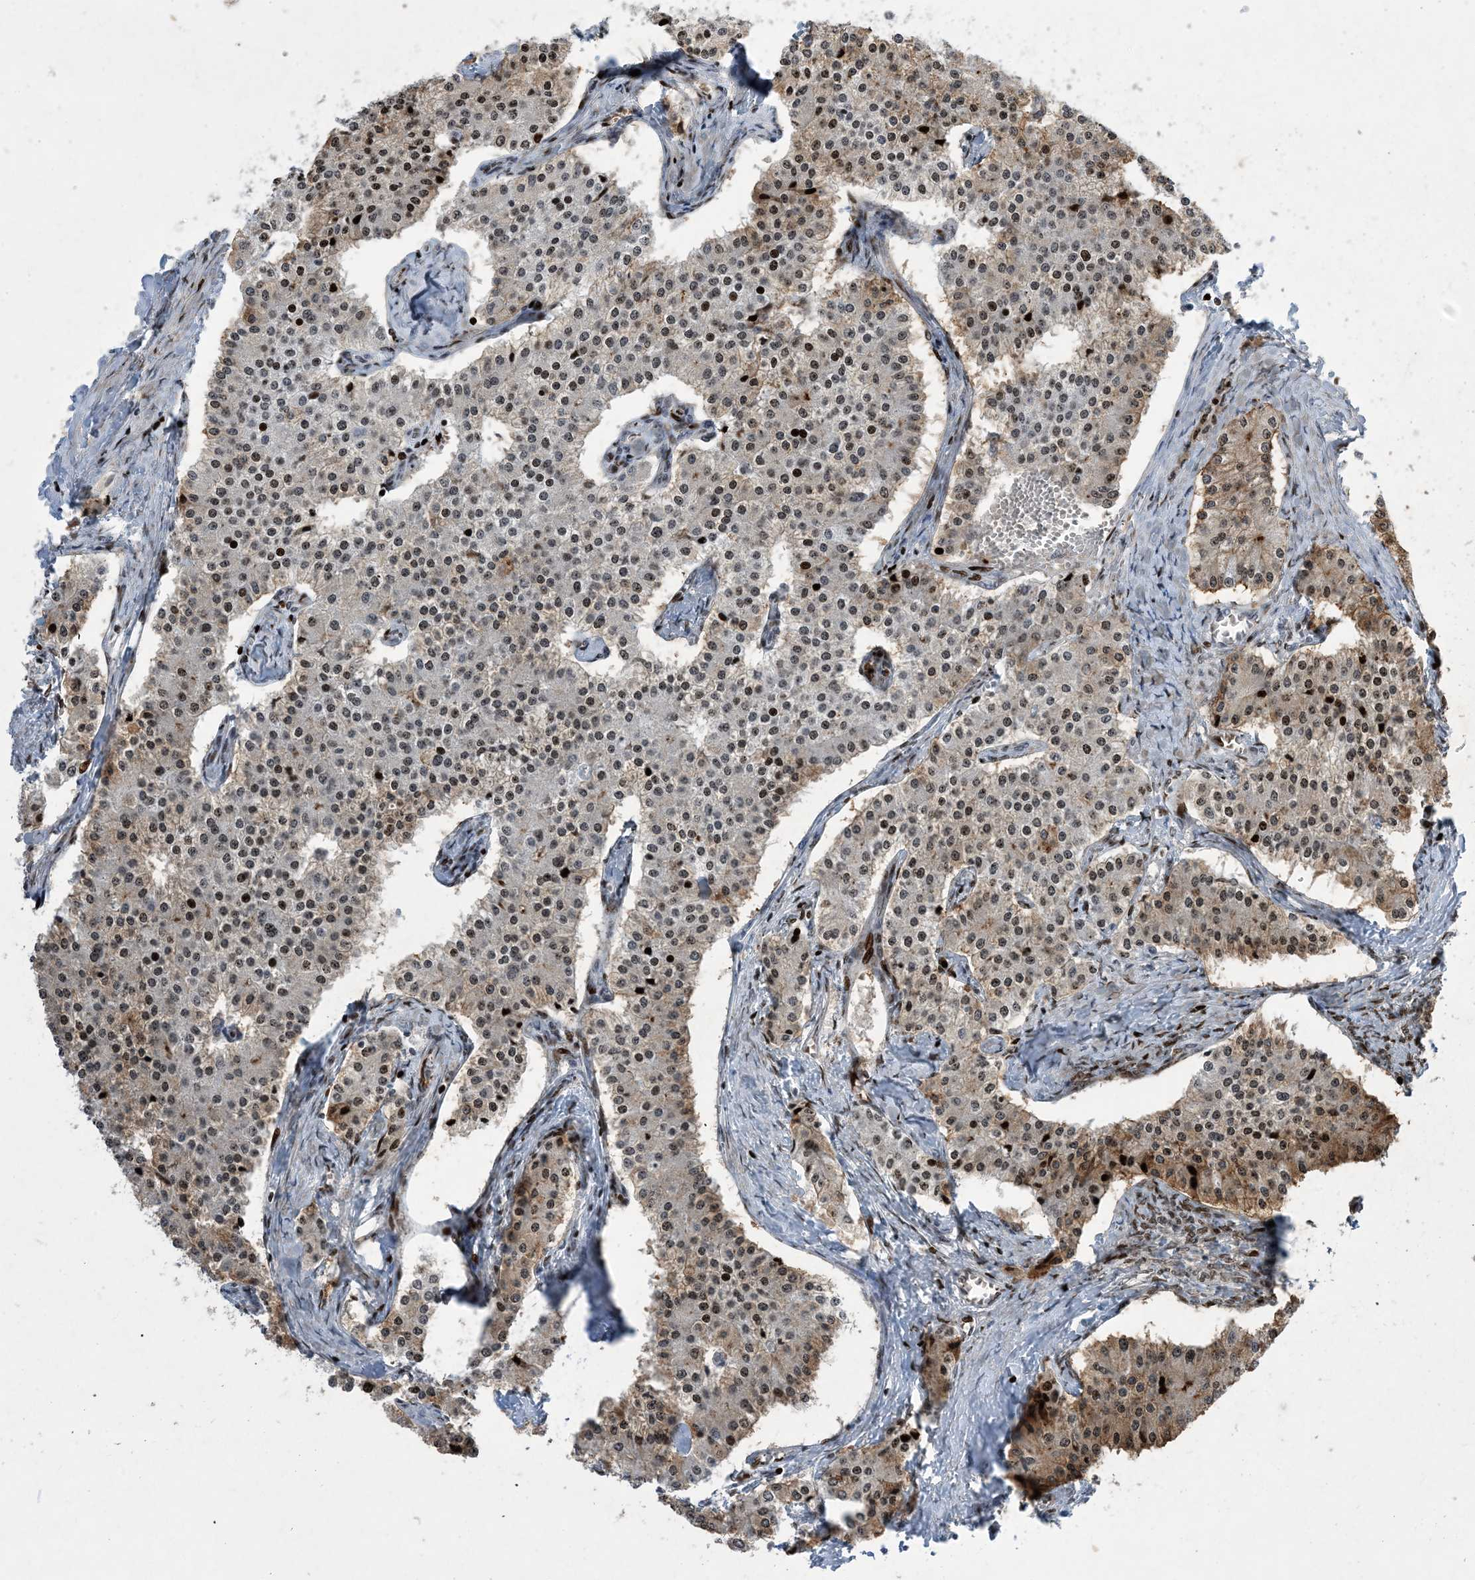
{"staining": {"intensity": "moderate", "quantity": "25%-75%", "location": "cytoplasmic/membranous,nuclear"}, "tissue": "carcinoid", "cell_type": "Tumor cells", "image_type": "cancer", "snomed": [{"axis": "morphology", "description": "Carcinoid, malignant, NOS"}, {"axis": "topography", "description": "Colon"}], "caption": "An immunohistochemistry micrograph of neoplastic tissue is shown. Protein staining in brown shows moderate cytoplasmic/membranous and nuclear positivity in carcinoid within tumor cells.", "gene": "SLC25A53", "patient": {"sex": "female", "age": 52}}